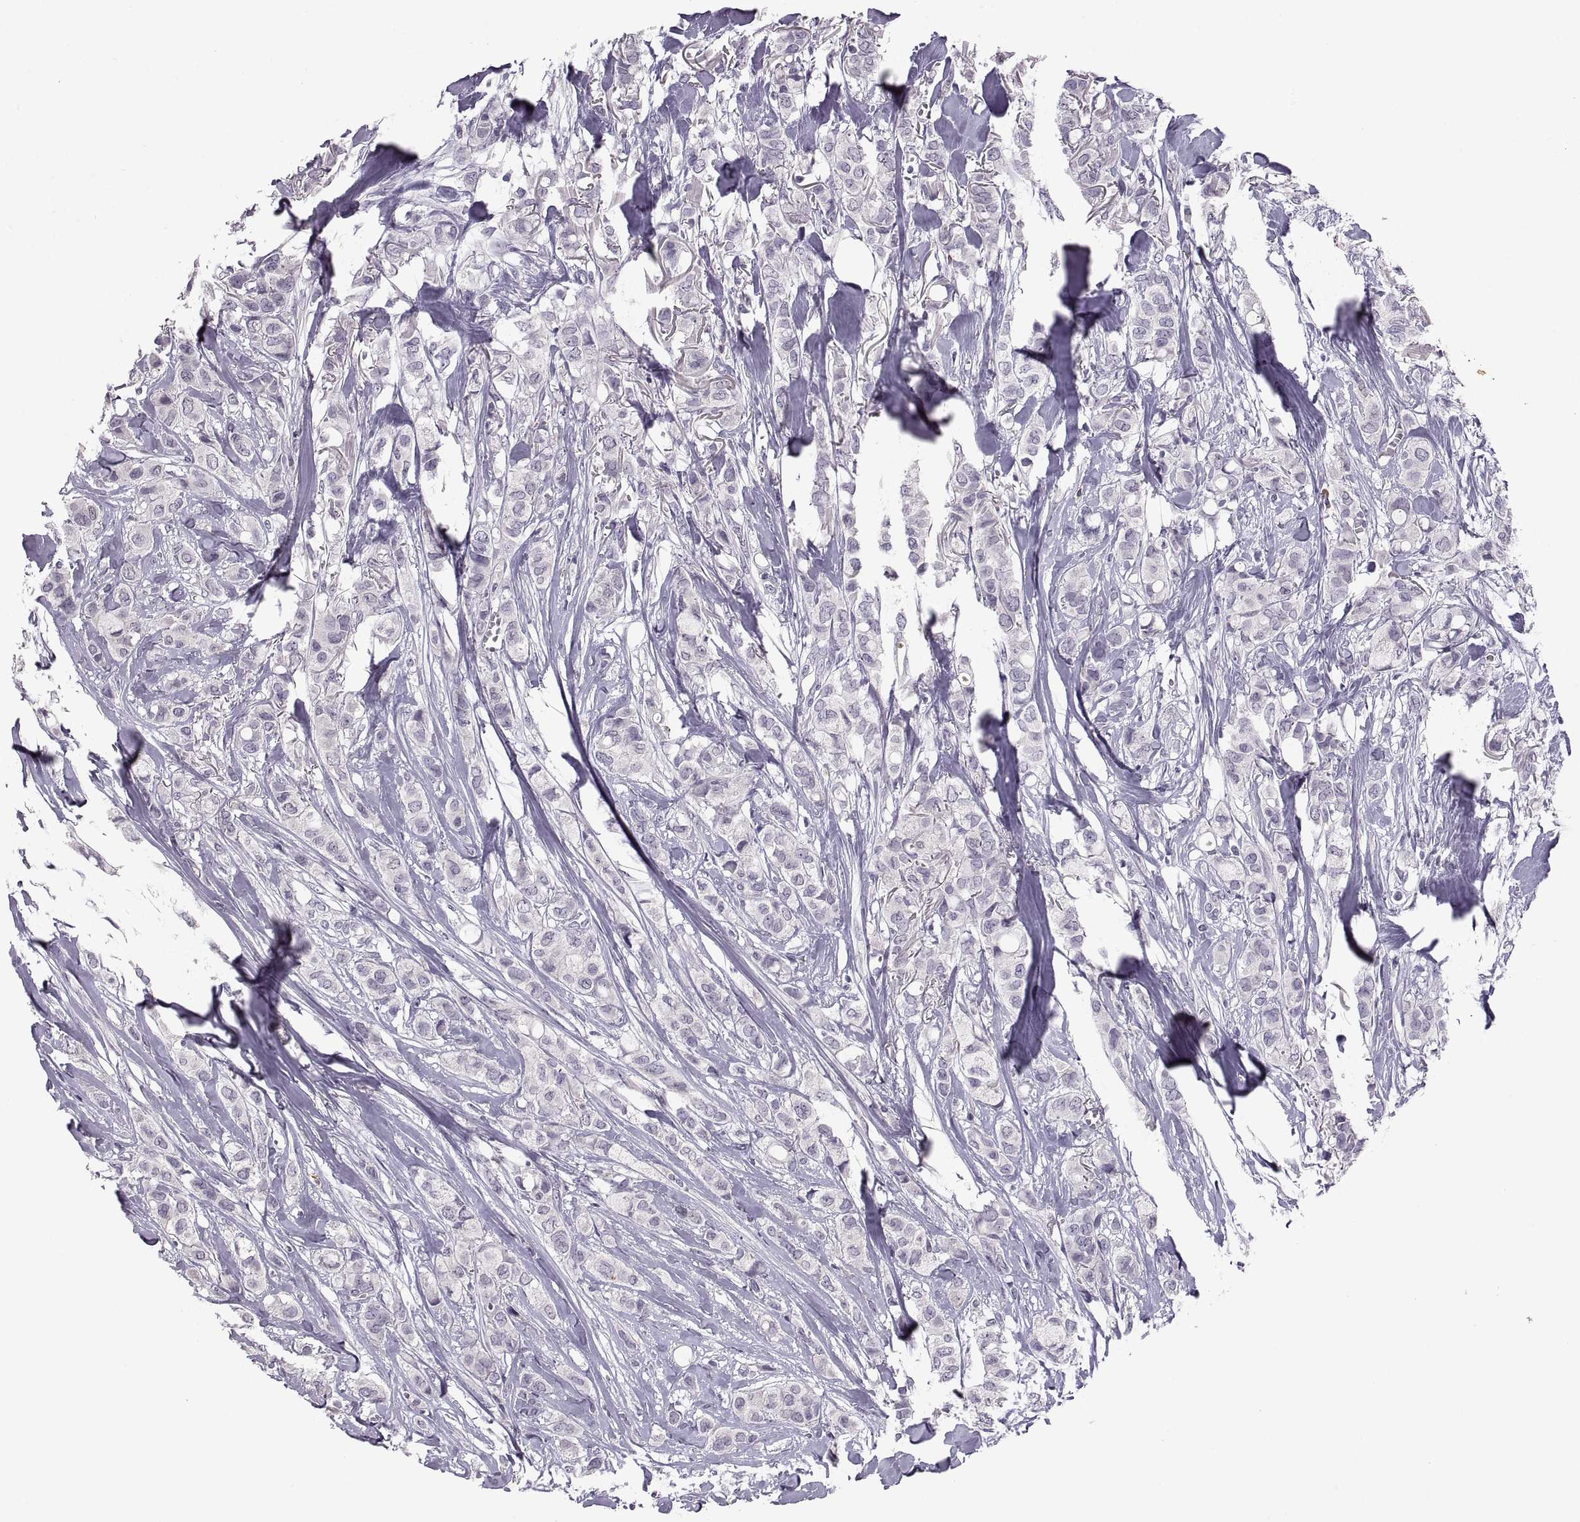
{"staining": {"intensity": "negative", "quantity": "none", "location": "none"}, "tissue": "breast cancer", "cell_type": "Tumor cells", "image_type": "cancer", "snomed": [{"axis": "morphology", "description": "Duct carcinoma"}, {"axis": "topography", "description": "Breast"}], "caption": "DAB immunohistochemical staining of breast cancer (intraductal carcinoma) displays no significant staining in tumor cells.", "gene": "MAGEB18", "patient": {"sex": "female", "age": 85}}